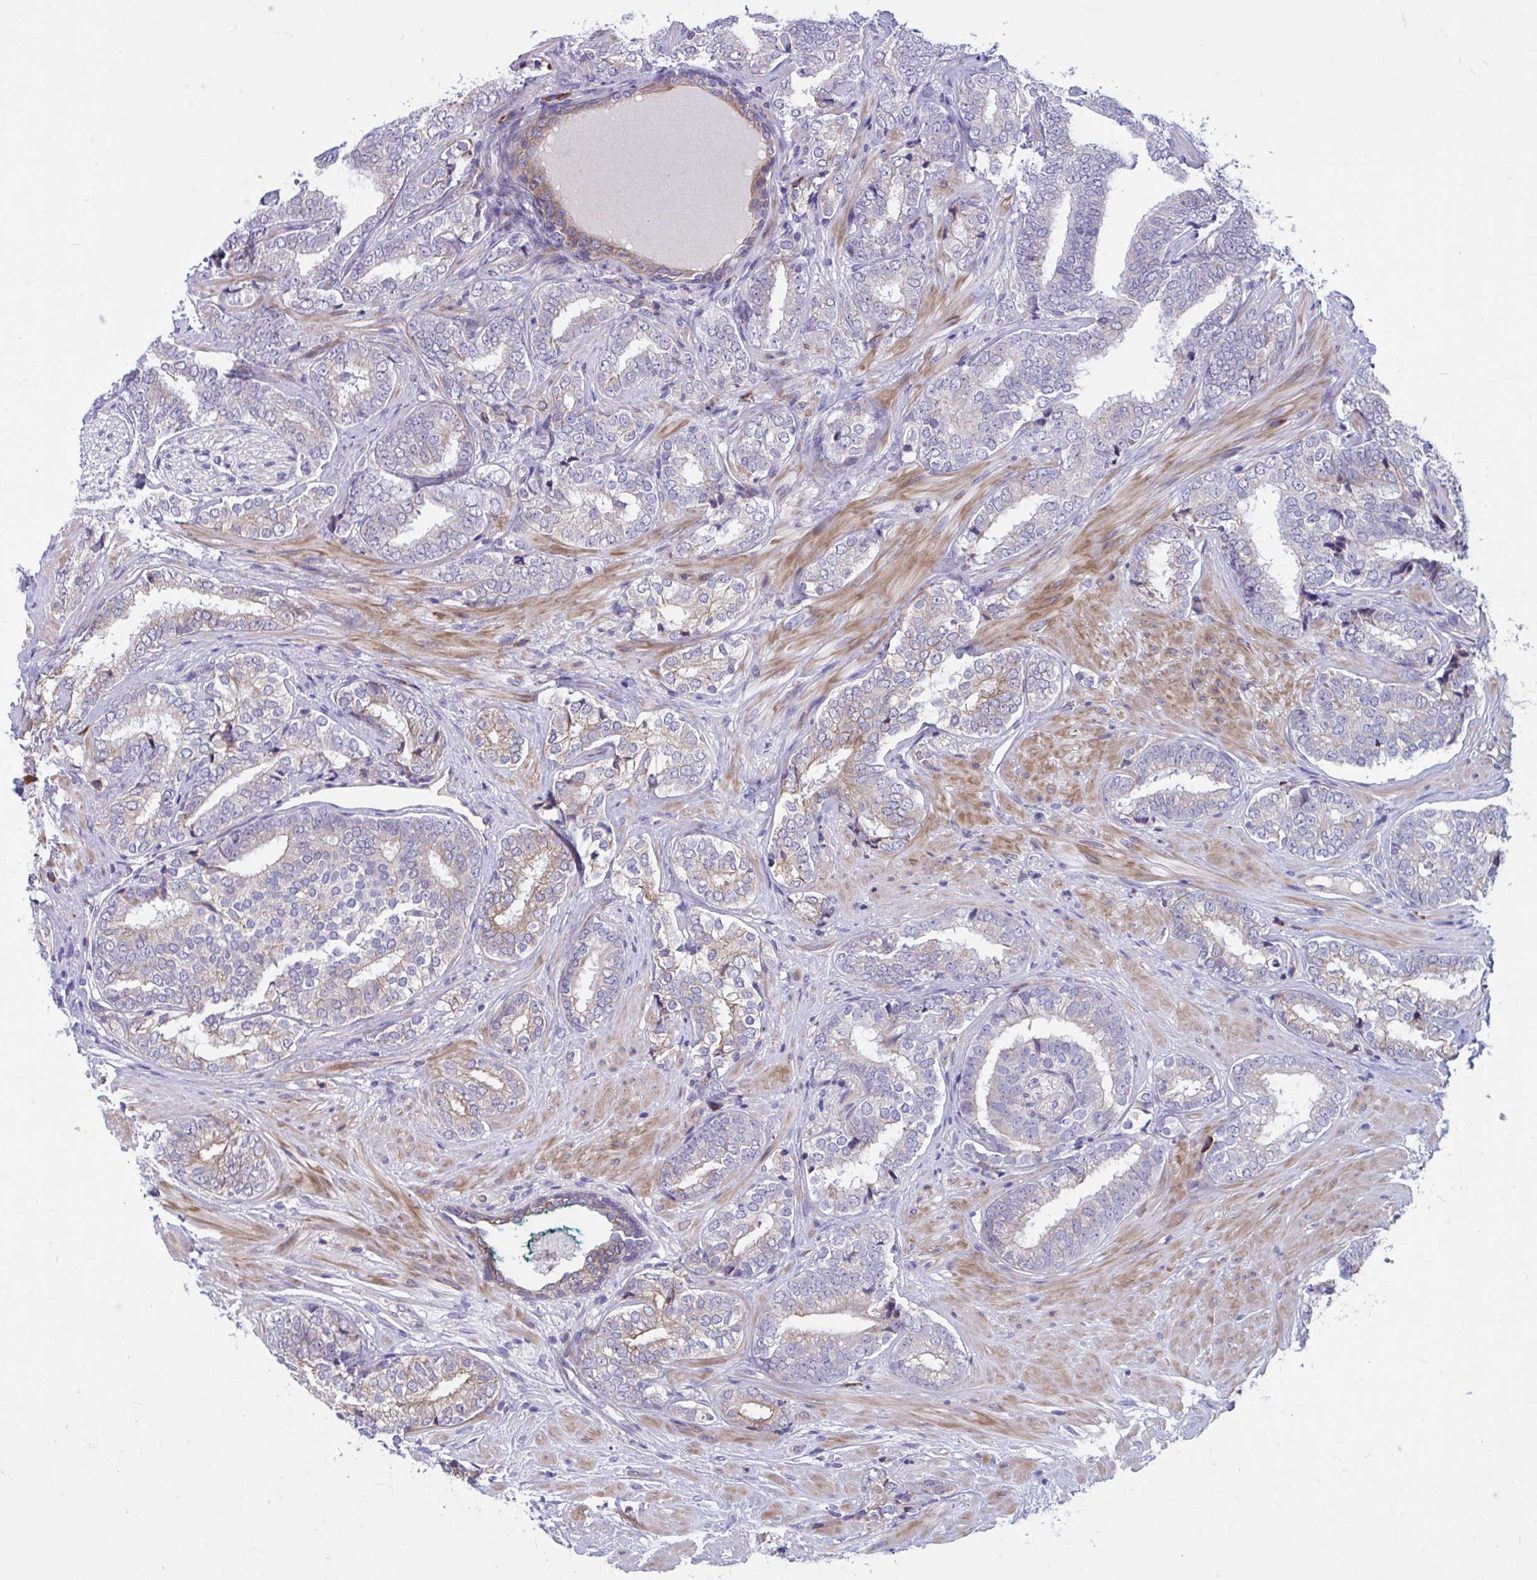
{"staining": {"intensity": "moderate", "quantity": "<25%", "location": "cytoplasmic/membranous"}, "tissue": "prostate cancer", "cell_type": "Tumor cells", "image_type": "cancer", "snomed": [{"axis": "morphology", "description": "Adenocarcinoma, High grade"}, {"axis": "topography", "description": "Prostate"}], "caption": "This histopathology image exhibits IHC staining of high-grade adenocarcinoma (prostate), with low moderate cytoplasmic/membranous positivity in approximately <25% of tumor cells.", "gene": "WBP1", "patient": {"sex": "male", "age": 72}}